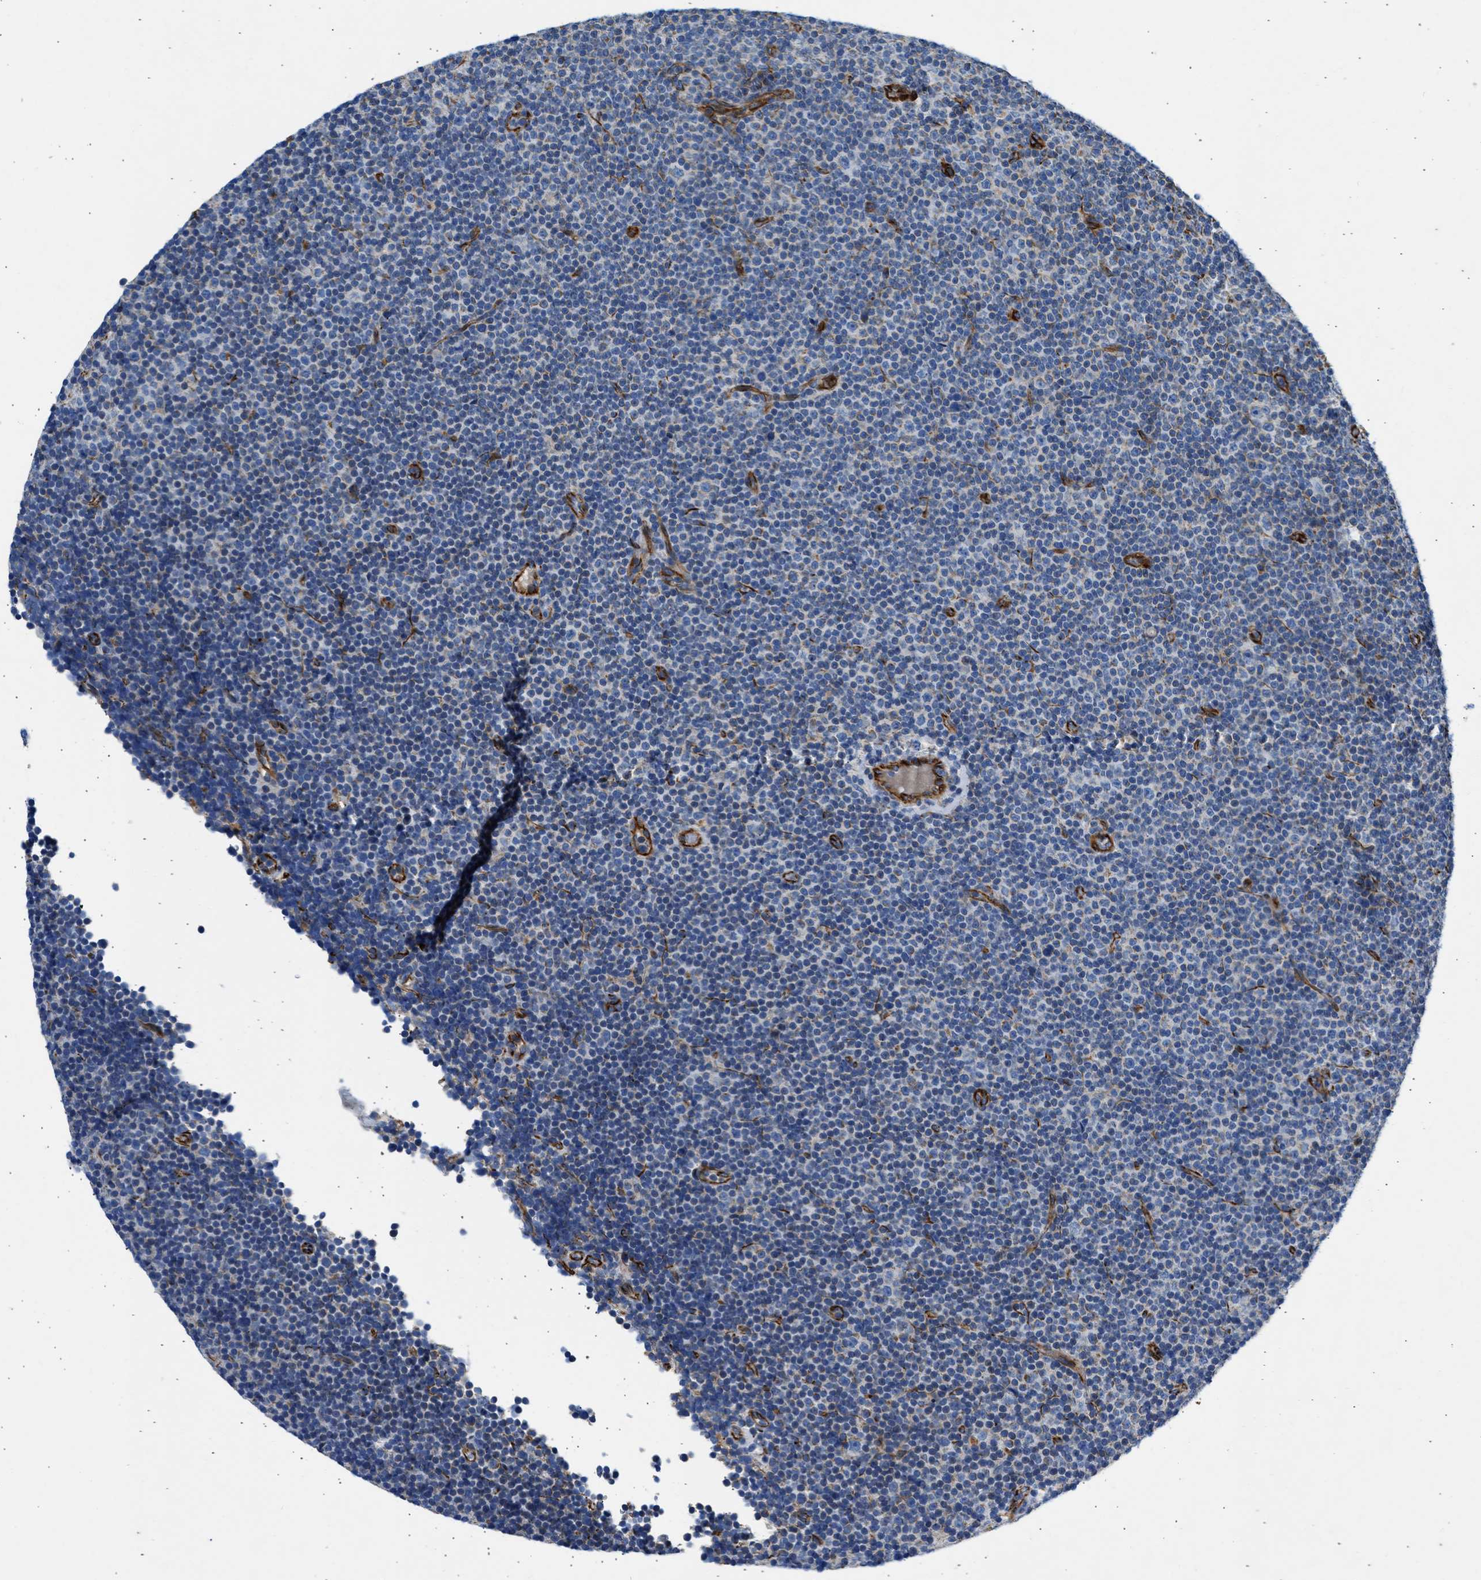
{"staining": {"intensity": "weak", "quantity": "<25%", "location": "cytoplasmic/membranous"}, "tissue": "lymphoma", "cell_type": "Tumor cells", "image_type": "cancer", "snomed": [{"axis": "morphology", "description": "Malignant lymphoma, non-Hodgkin's type, Low grade"}, {"axis": "topography", "description": "Lymph node"}], "caption": "The micrograph demonstrates no significant staining in tumor cells of lymphoma. The staining is performed using DAB brown chromogen with nuclei counter-stained in using hematoxylin.", "gene": "ULK4", "patient": {"sex": "female", "age": 67}}